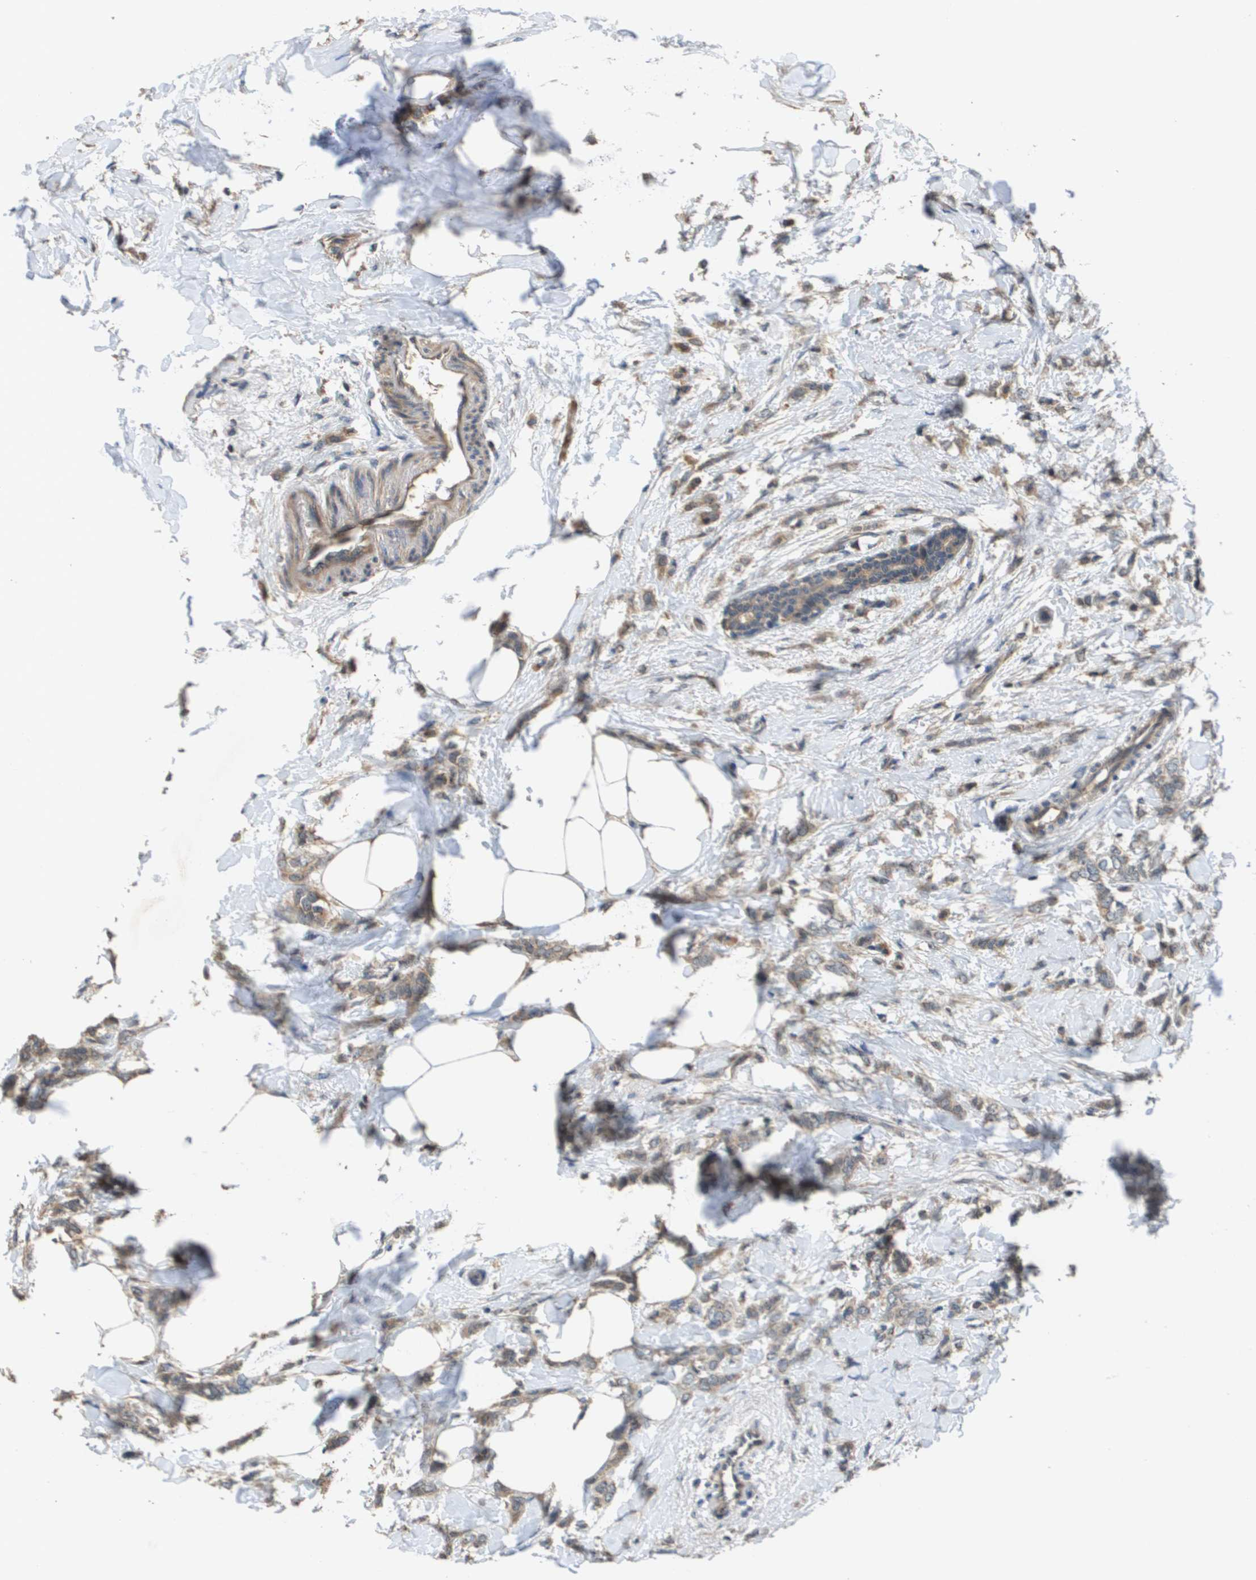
{"staining": {"intensity": "weak", "quantity": ">75%", "location": "cytoplasmic/membranous"}, "tissue": "breast cancer", "cell_type": "Tumor cells", "image_type": "cancer", "snomed": [{"axis": "morphology", "description": "Lobular carcinoma, in situ"}, {"axis": "morphology", "description": "Lobular carcinoma"}, {"axis": "topography", "description": "Breast"}], "caption": "Lobular carcinoma in situ (breast) stained with IHC reveals weak cytoplasmic/membranous positivity in approximately >75% of tumor cells.", "gene": "RBM38", "patient": {"sex": "female", "age": 41}}